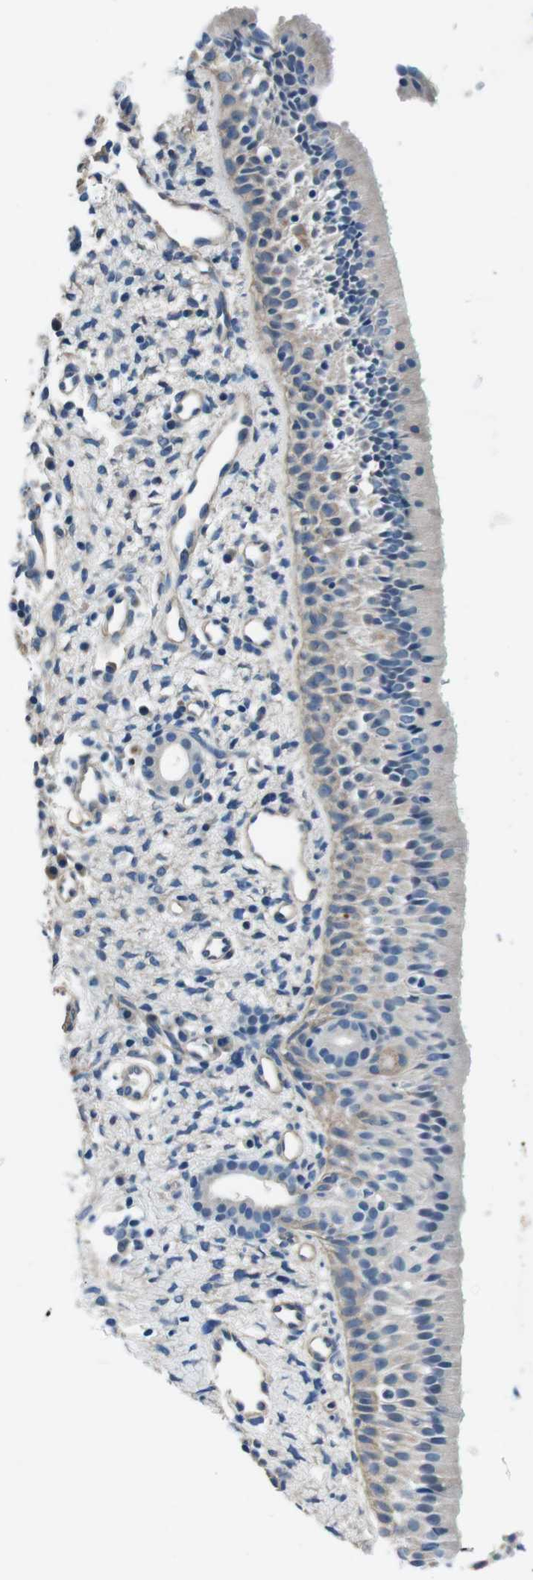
{"staining": {"intensity": "weak", "quantity": "25%-75%", "location": "cytoplasmic/membranous"}, "tissue": "nasopharynx", "cell_type": "Respiratory epithelial cells", "image_type": "normal", "snomed": [{"axis": "morphology", "description": "Normal tissue, NOS"}, {"axis": "topography", "description": "Nasopharynx"}], "caption": "Protein expression analysis of unremarkable nasopharynx exhibits weak cytoplasmic/membranous positivity in about 25%-75% of respiratory epithelial cells.", "gene": "CASQ1", "patient": {"sex": "male", "age": 22}}